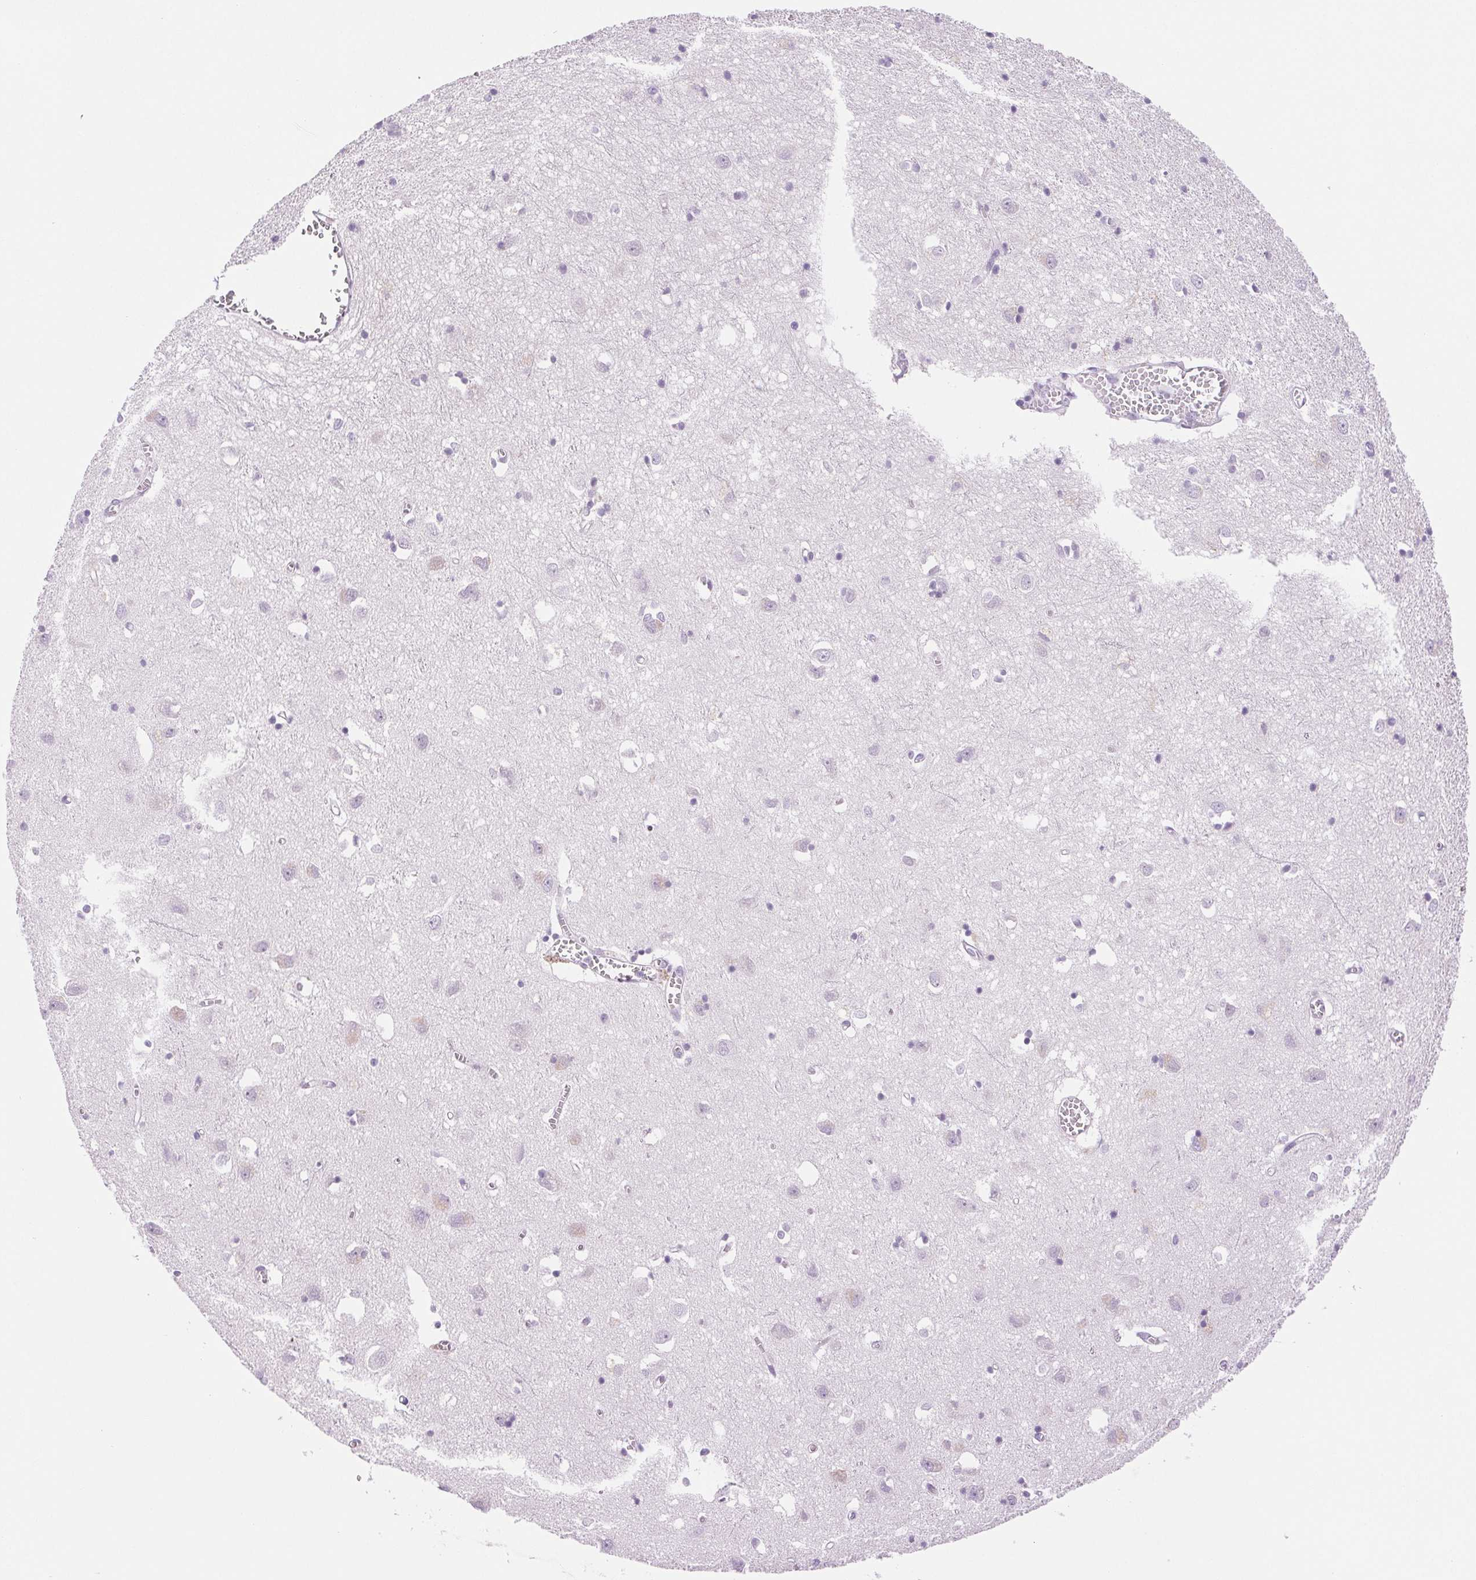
{"staining": {"intensity": "negative", "quantity": "none", "location": "none"}, "tissue": "cerebral cortex", "cell_type": "Endothelial cells", "image_type": "normal", "snomed": [{"axis": "morphology", "description": "Normal tissue, NOS"}, {"axis": "topography", "description": "Cerebral cortex"}], "caption": "There is no significant staining in endothelial cells of cerebral cortex. (DAB immunohistochemistry (IHC), high magnification).", "gene": "IFIT1B", "patient": {"sex": "male", "age": 70}}